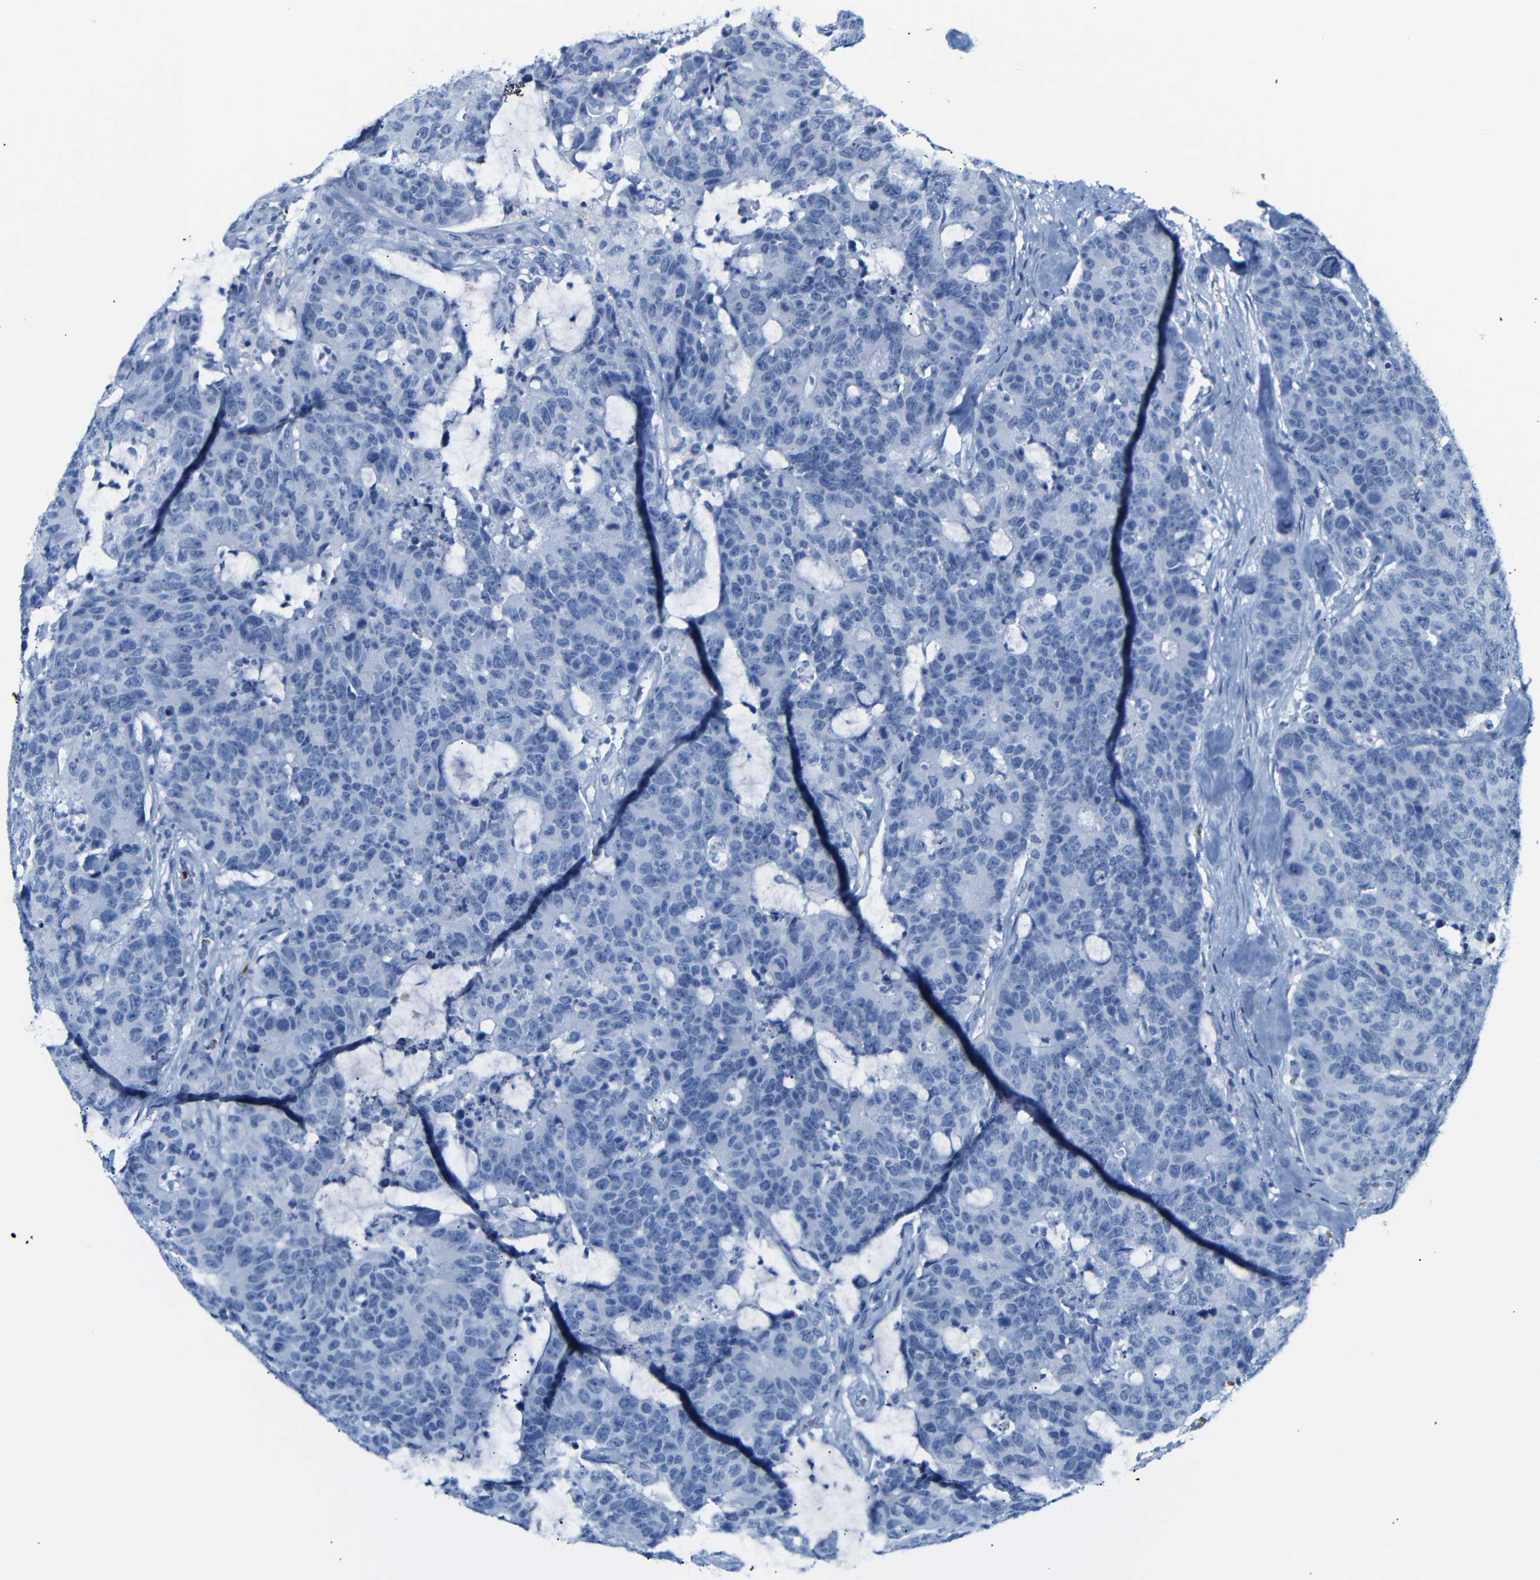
{"staining": {"intensity": "negative", "quantity": "none", "location": "none"}, "tissue": "colorectal cancer", "cell_type": "Tumor cells", "image_type": "cancer", "snomed": [{"axis": "morphology", "description": "Adenocarcinoma, NOS"}, {"axis": "topography", "description": "Colon"}], "caption": "This is an immunohistochemistry photomicrograph of human colorectal cancer (adenocarcinoma). There is no staining in tumor cells.", "gene": "ERVMER34-1", "patient": {"sex": "female", "age": 86}}